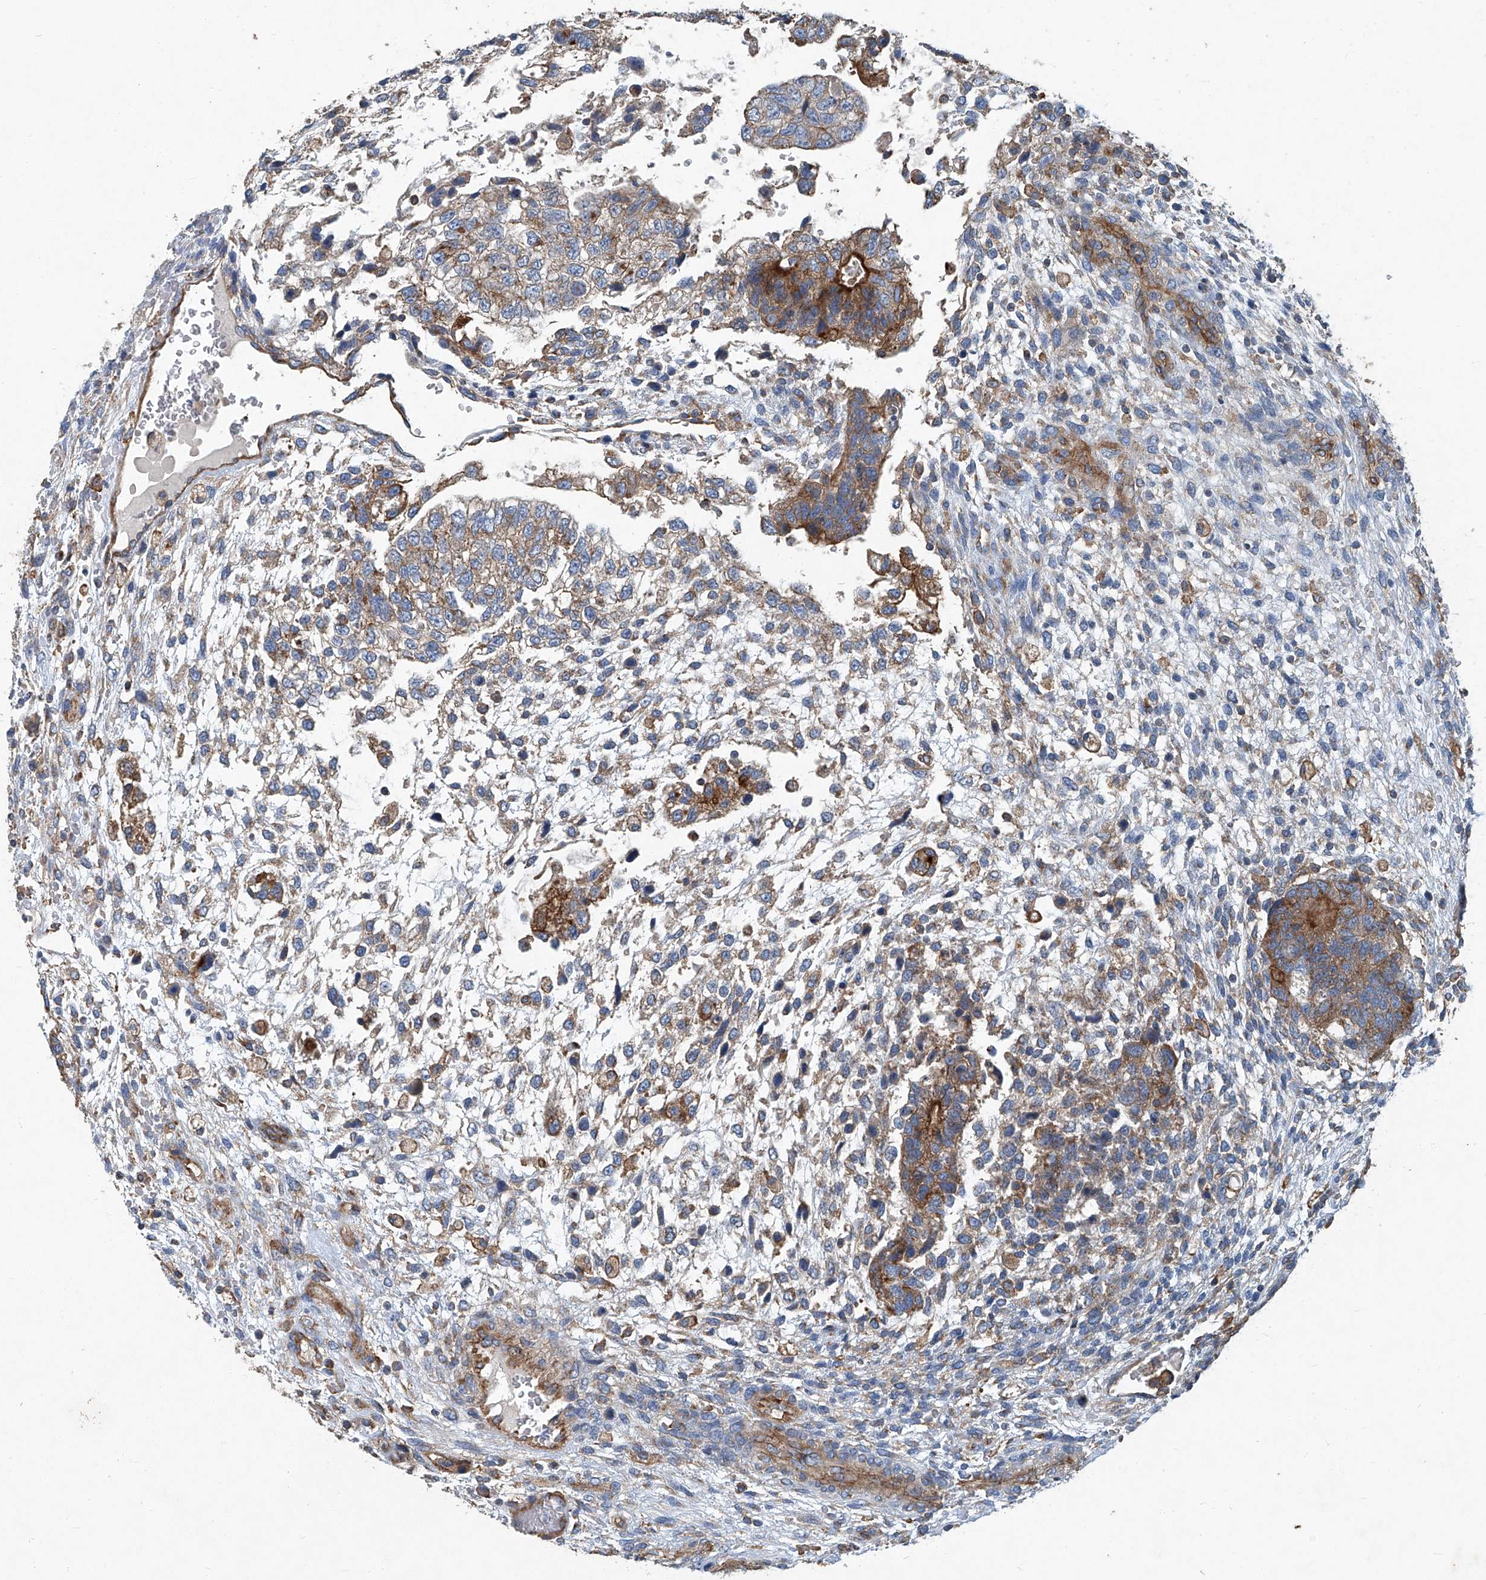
{"staining": {"intensity": "moderate", "quantity": ">75%", "location": "cytoplasmic/membranous"}, "tissue": "testis cancer", "cell_type": "Tumor cells", "image_type": "cancer", "snomed": [{"axis": "morphology", "description": "Carcinoma, Embryonal, NOS"}, {"axis": "topography", "description": "Testis"}], "caption": "This is an image of IHC staining of testis embryonal carcinoma, which shows moderate positivity in the cytoplasmic/membranous of tumor cells.", "gene": "PIGH", "patient": {"sex": "male", "age": 37}}